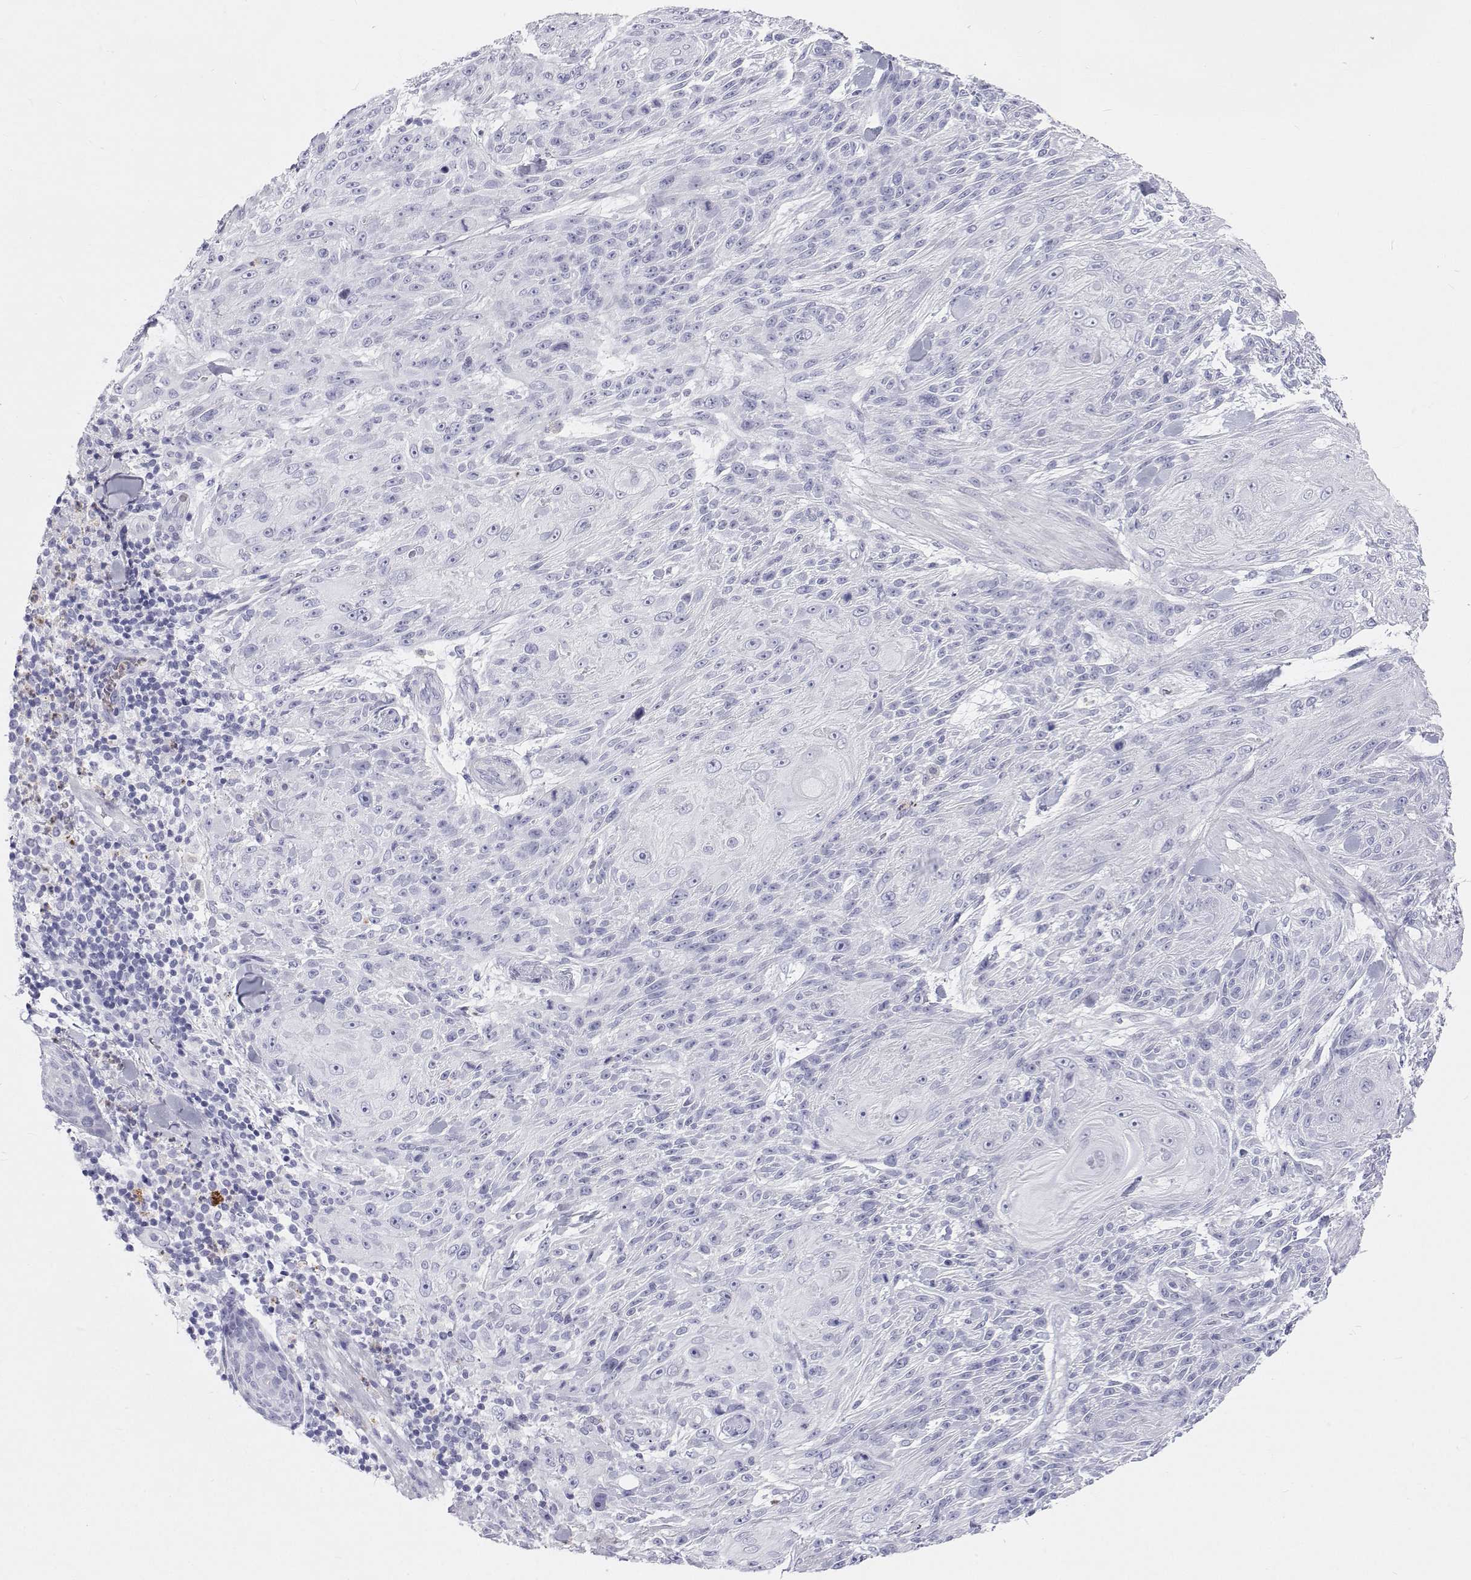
{"staining": {"intensity": "negative", "quantity": "none", "location": "none"}, "tissue": "skin cancer", "cell_type": "Tumor cells", "image_type": "cancer", "snomed": [{"axis": "morphology", "description": "Squamous cell carcinoma, NOS"}, {"axis": "topography", "description": "Skin"}], "caption": "A photomicrograph of human skin cancer is negative for staining in tumor cells.", "gene": "SFTPB", "patient": {"sex": "male", "age": 88}}